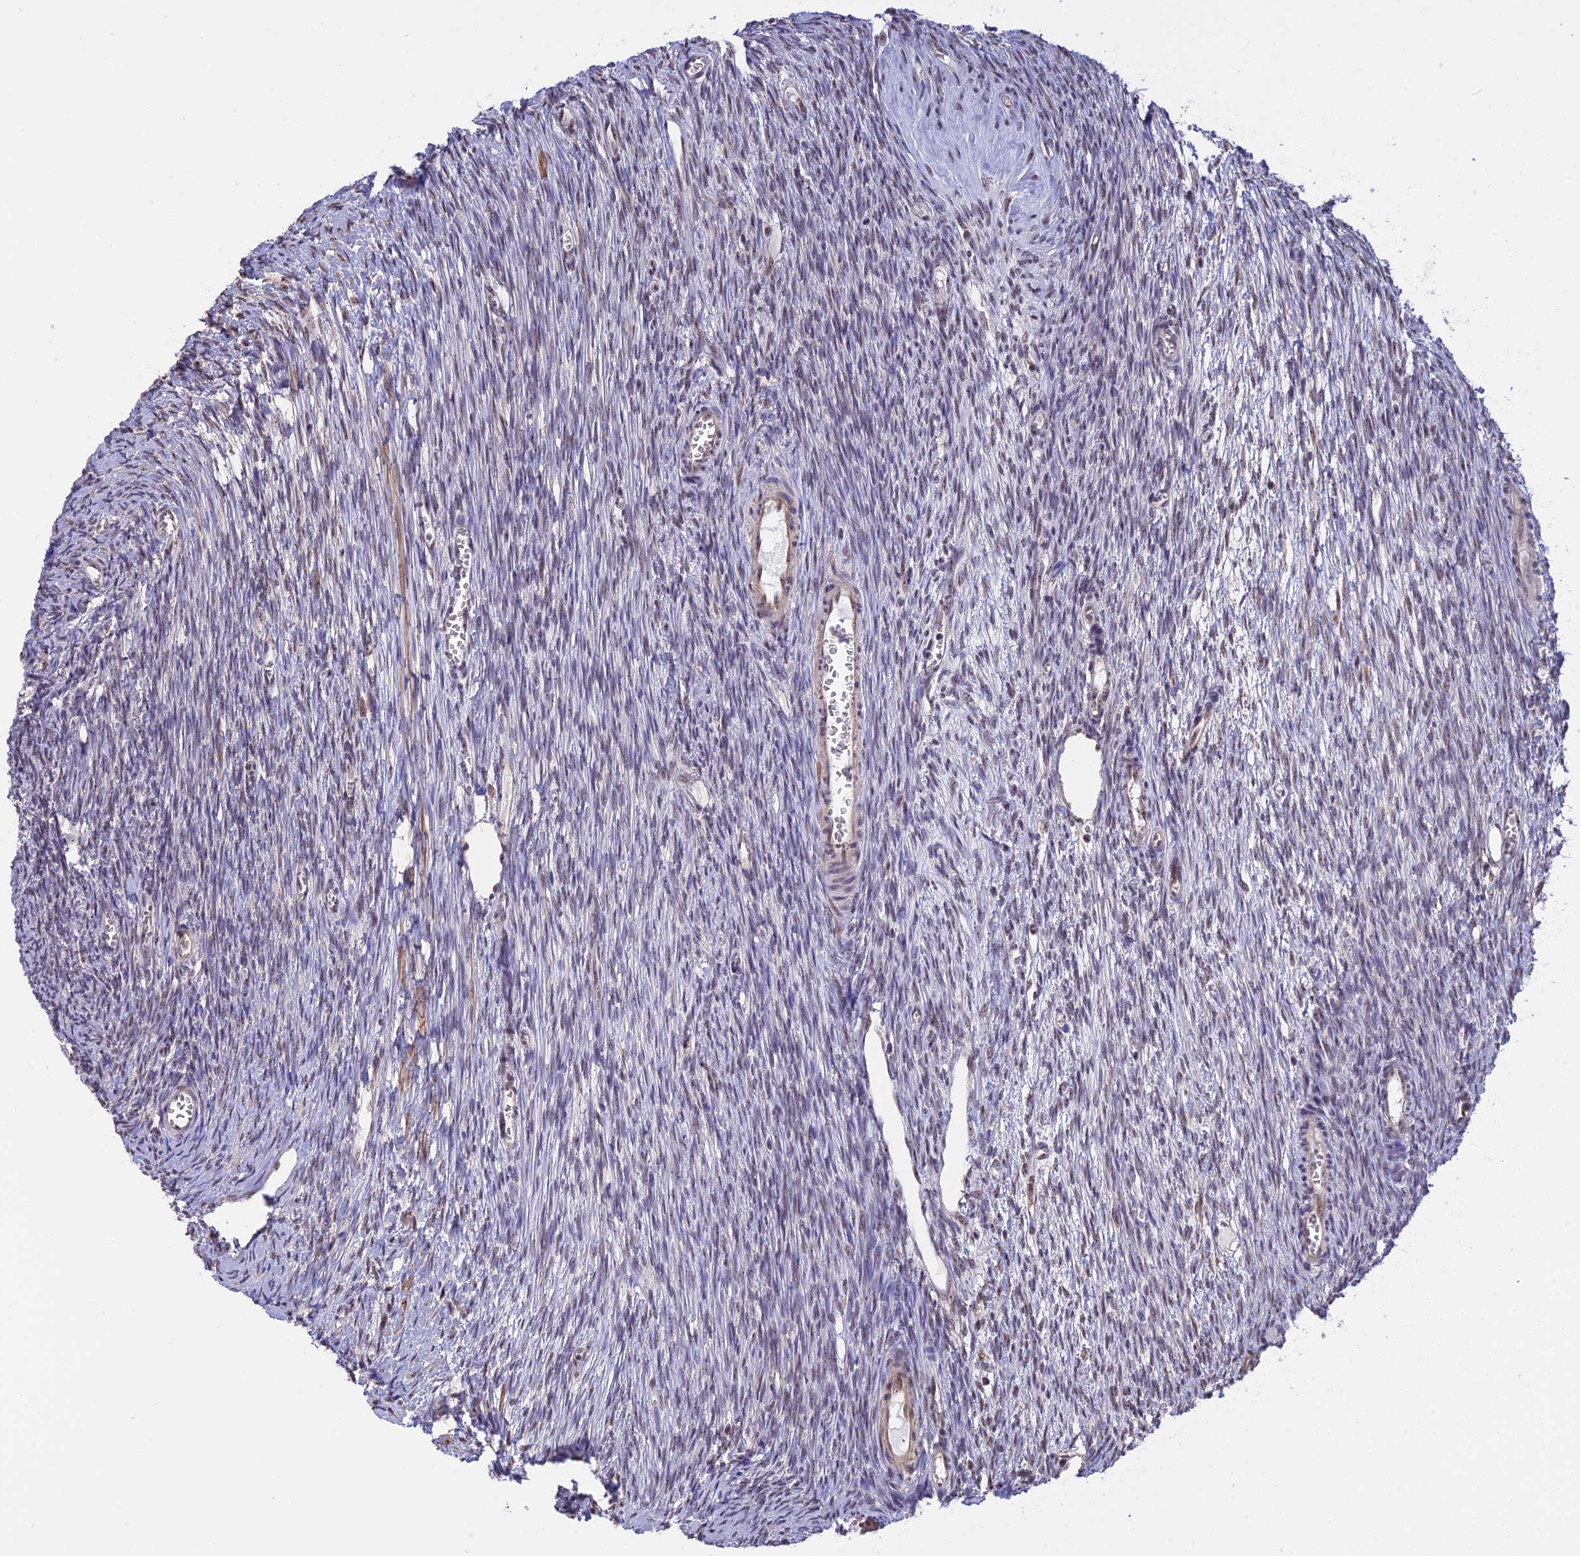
{"staining": {"intensity": "negative", "quantity": "none", "location": "none"}, "tissue": "ovary", "cell_type": "Ovarian stroma cells", "image_type": "normal", "snomed": [{"axis": "morphology", "description": "Normal tissue, NOS"}, {"axis": "topography", "description": "Ovary"}], "caption": "Immunohistochemistry (IHC) histopathology image of unremarkable ovary: ovary stained with DAB exhibits no significant protein positivity in ovarian stroma cells. (Brightfield microscopy of DAB immunohistochemistry at high magnification).", "gene": "MGA", "patient": {"sex": "female", "age": 44}}